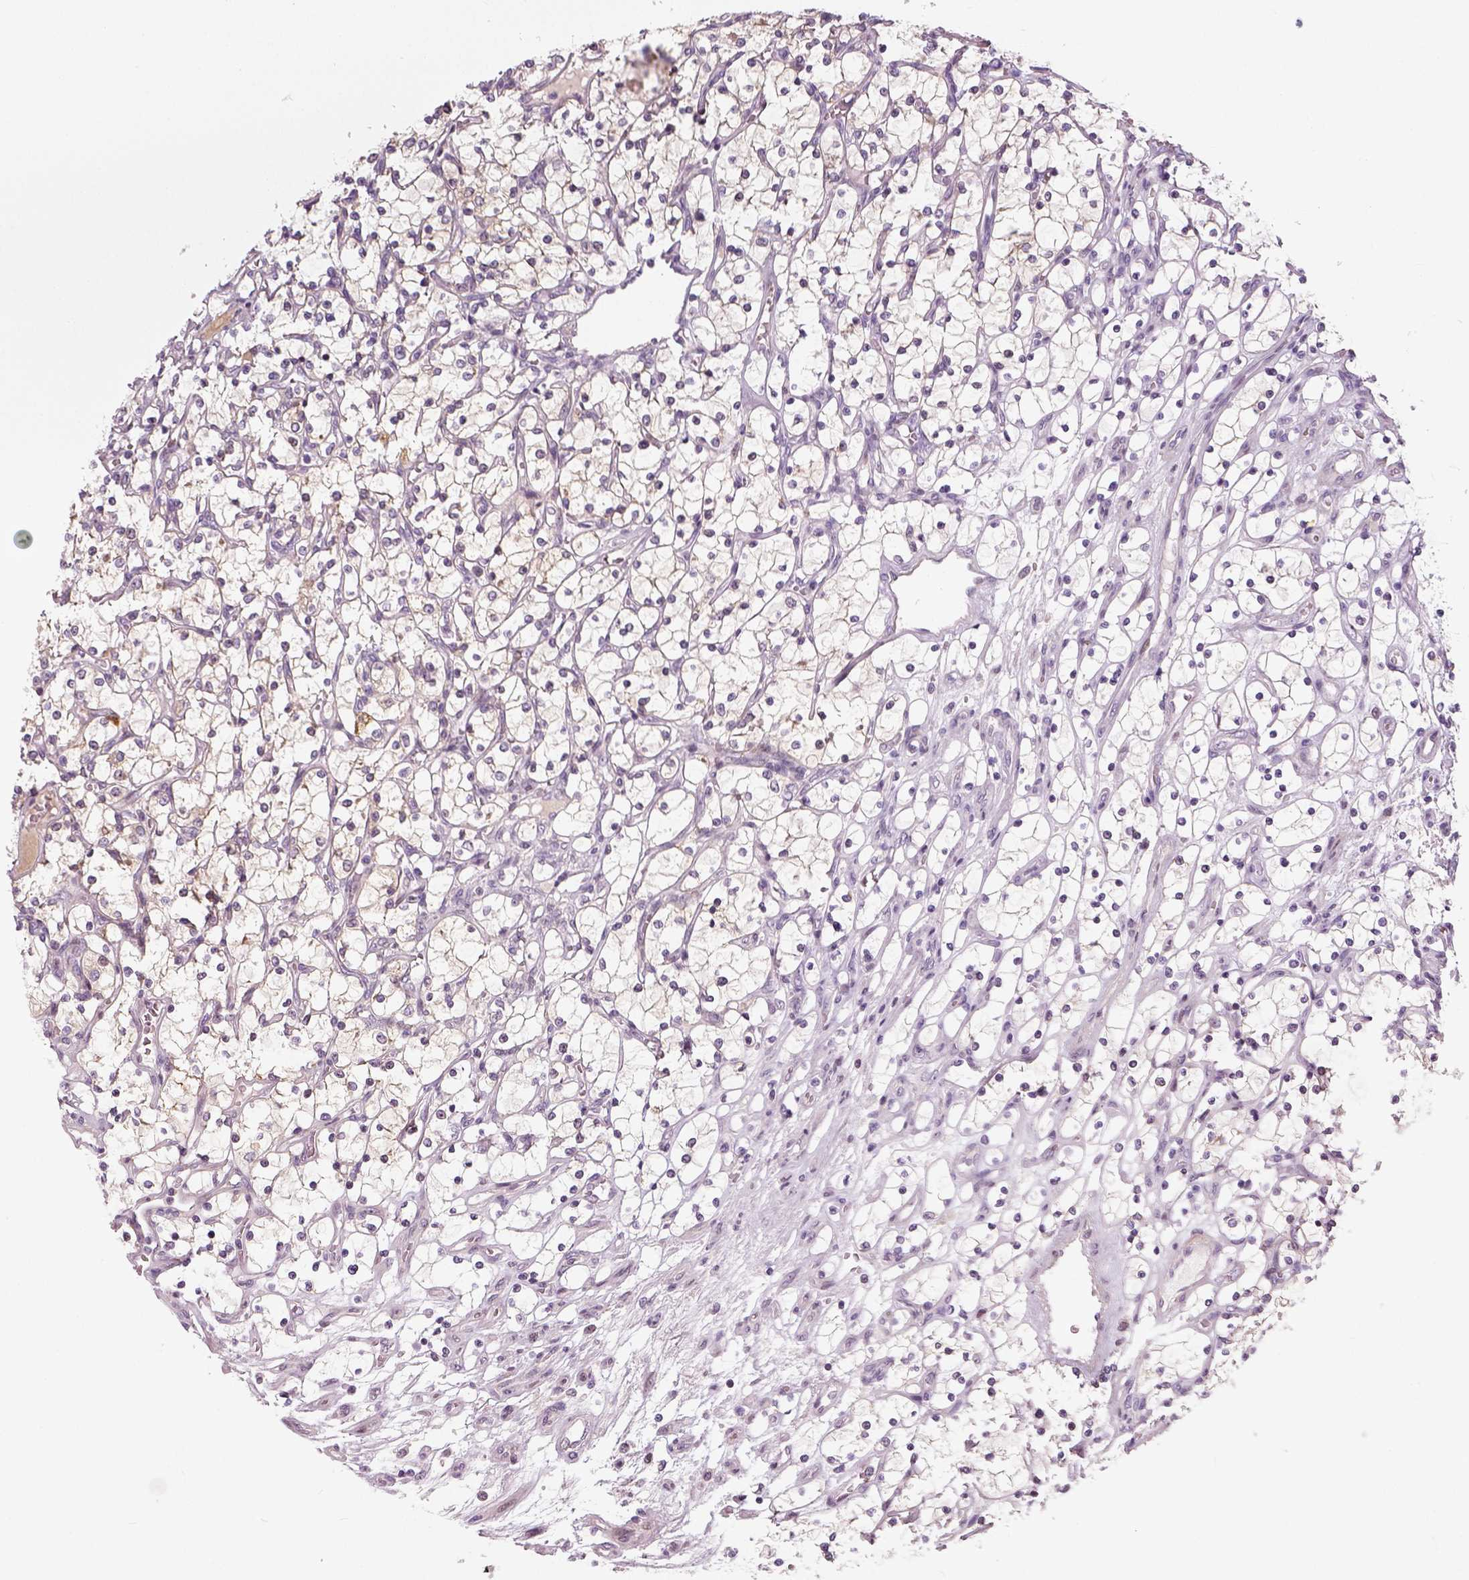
{"staining": {"intensity": "negative", "quantity": "none", "location": "none"}, "tissue": "renal cancer", "cell_type": "Tumor cells", "image_type": "cancer", "snomed": [{"axis": "morphology", "description": "Adenocarcinoma, NOS"}, {"axis": "topography", "description": "Kidney"}], "caption": "High power microscopy image of an IHC photomicrograph of adenocarcinoma (renal), revealing no significant positivity in tumor cells.", "gene": "NECAB1", "patient": {"sex": "female", "age": 69}}